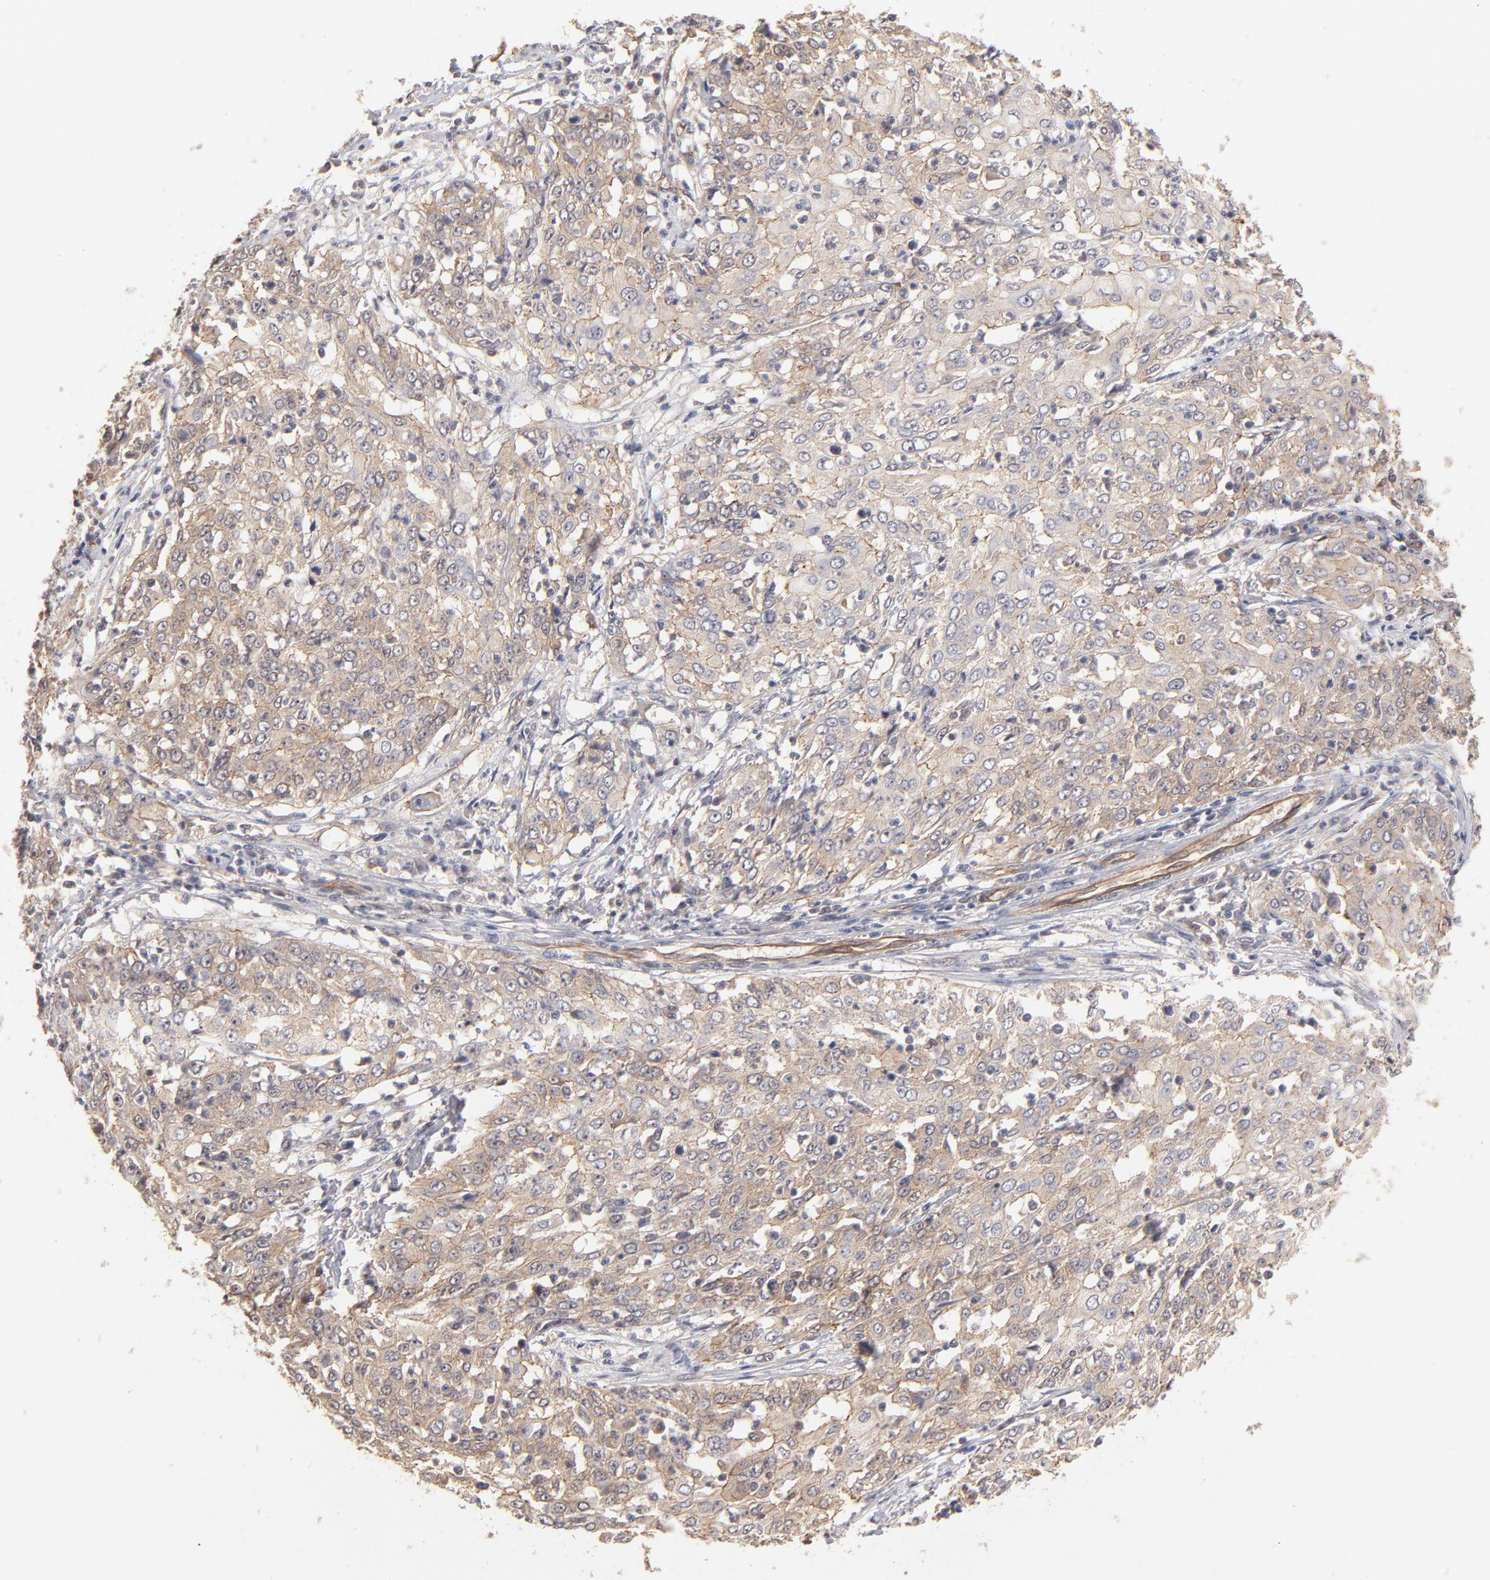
{"staining": {"intensity": "moderate", "quantity": ">75%", "location": "cytoplasmic/membranous"}, "tissue": "cervical cancer", "cell_type": "Tumor cells", "image_type": "cancer", "snomed": [{"axis": "morphology", "description": "Squamous cell carcinoma, NOS"}, {"axis": "topography", "description": "Cervix"}], "caption": "Immunohistochemical staining of human cervical squamous cell carcinoma reveals medium levels of moderate cytoplasmic/membranous protein staining in approximately >75% of tumor cells.", "gene": "STAP2", "patient": {"sex": "female", "age": 39}}